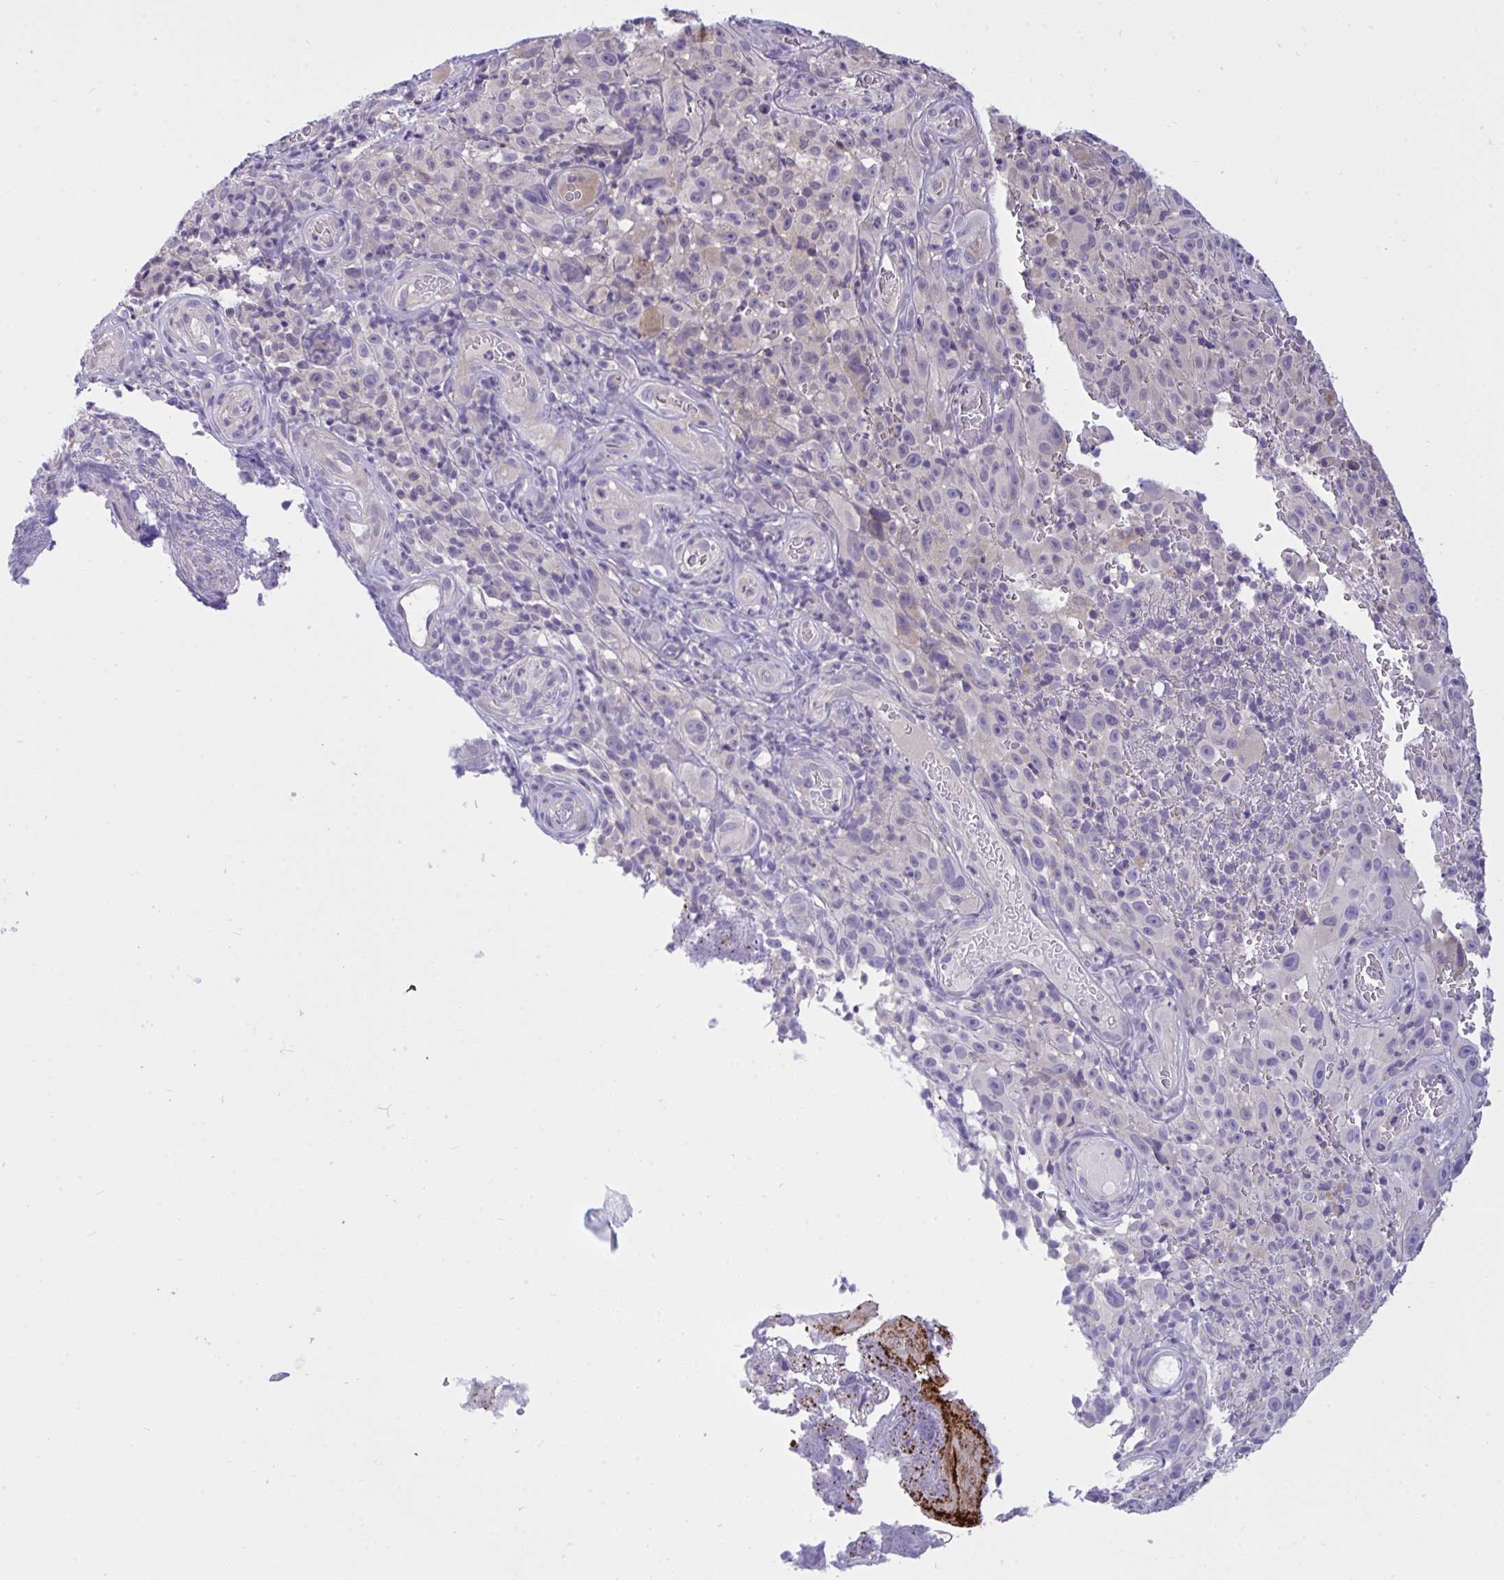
{"staining": {"intensity": "negative", "quantity": "none", "location": "none"}, "tissue": "melanoma", "cell_type": "Tumor cells", "image_type": "cancer", "snomed": [{"axis": "morphology", "description": "Malignant melanoma, NOS"}, {"axis": "topography", "description": "Skin"}], "caption": "Tumor cells show no significant protein positivity in melanoma.", "gene": "C19orf54", "patient": {"sex": "female", "age": 82}}